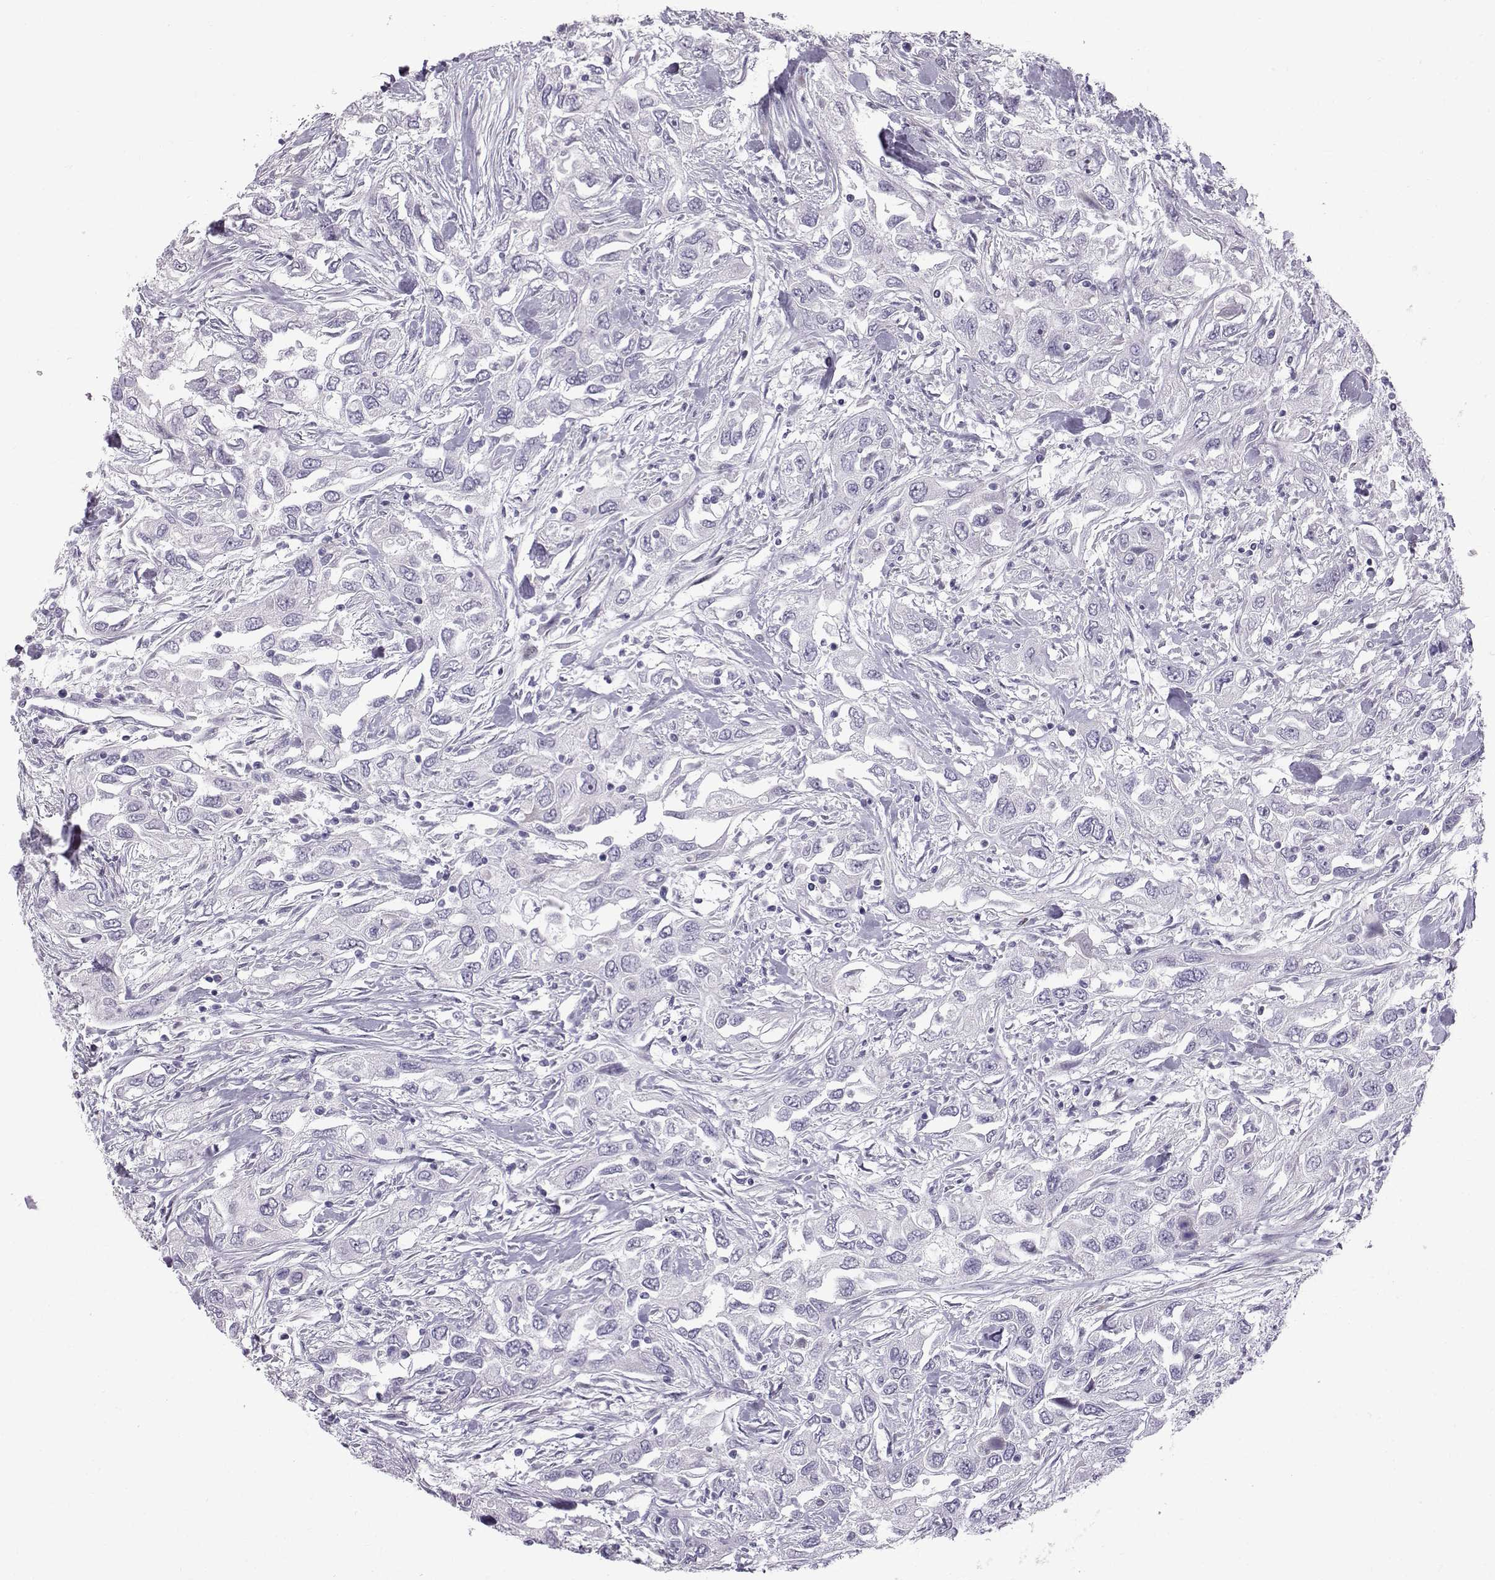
{"staining": {"intensity": "negative", "quantity": "none", "location": "none"}, "tissue": "urothelial cancer", "cell_type": "Tumor cells", "image_type": "cancer", "snomed": [{"axis": "morphology", "description": "Urothelial carcinoma, High grade"}, {"axis": "topography", "description": "Urinary bladder"}], "caption": "This is an IHC photomicrograph of urothelial carcinoma (high-grade). There is no staining in tumor cells.", "gene": "DMRT3", "patient": {"sex": "male", "age": 76}}